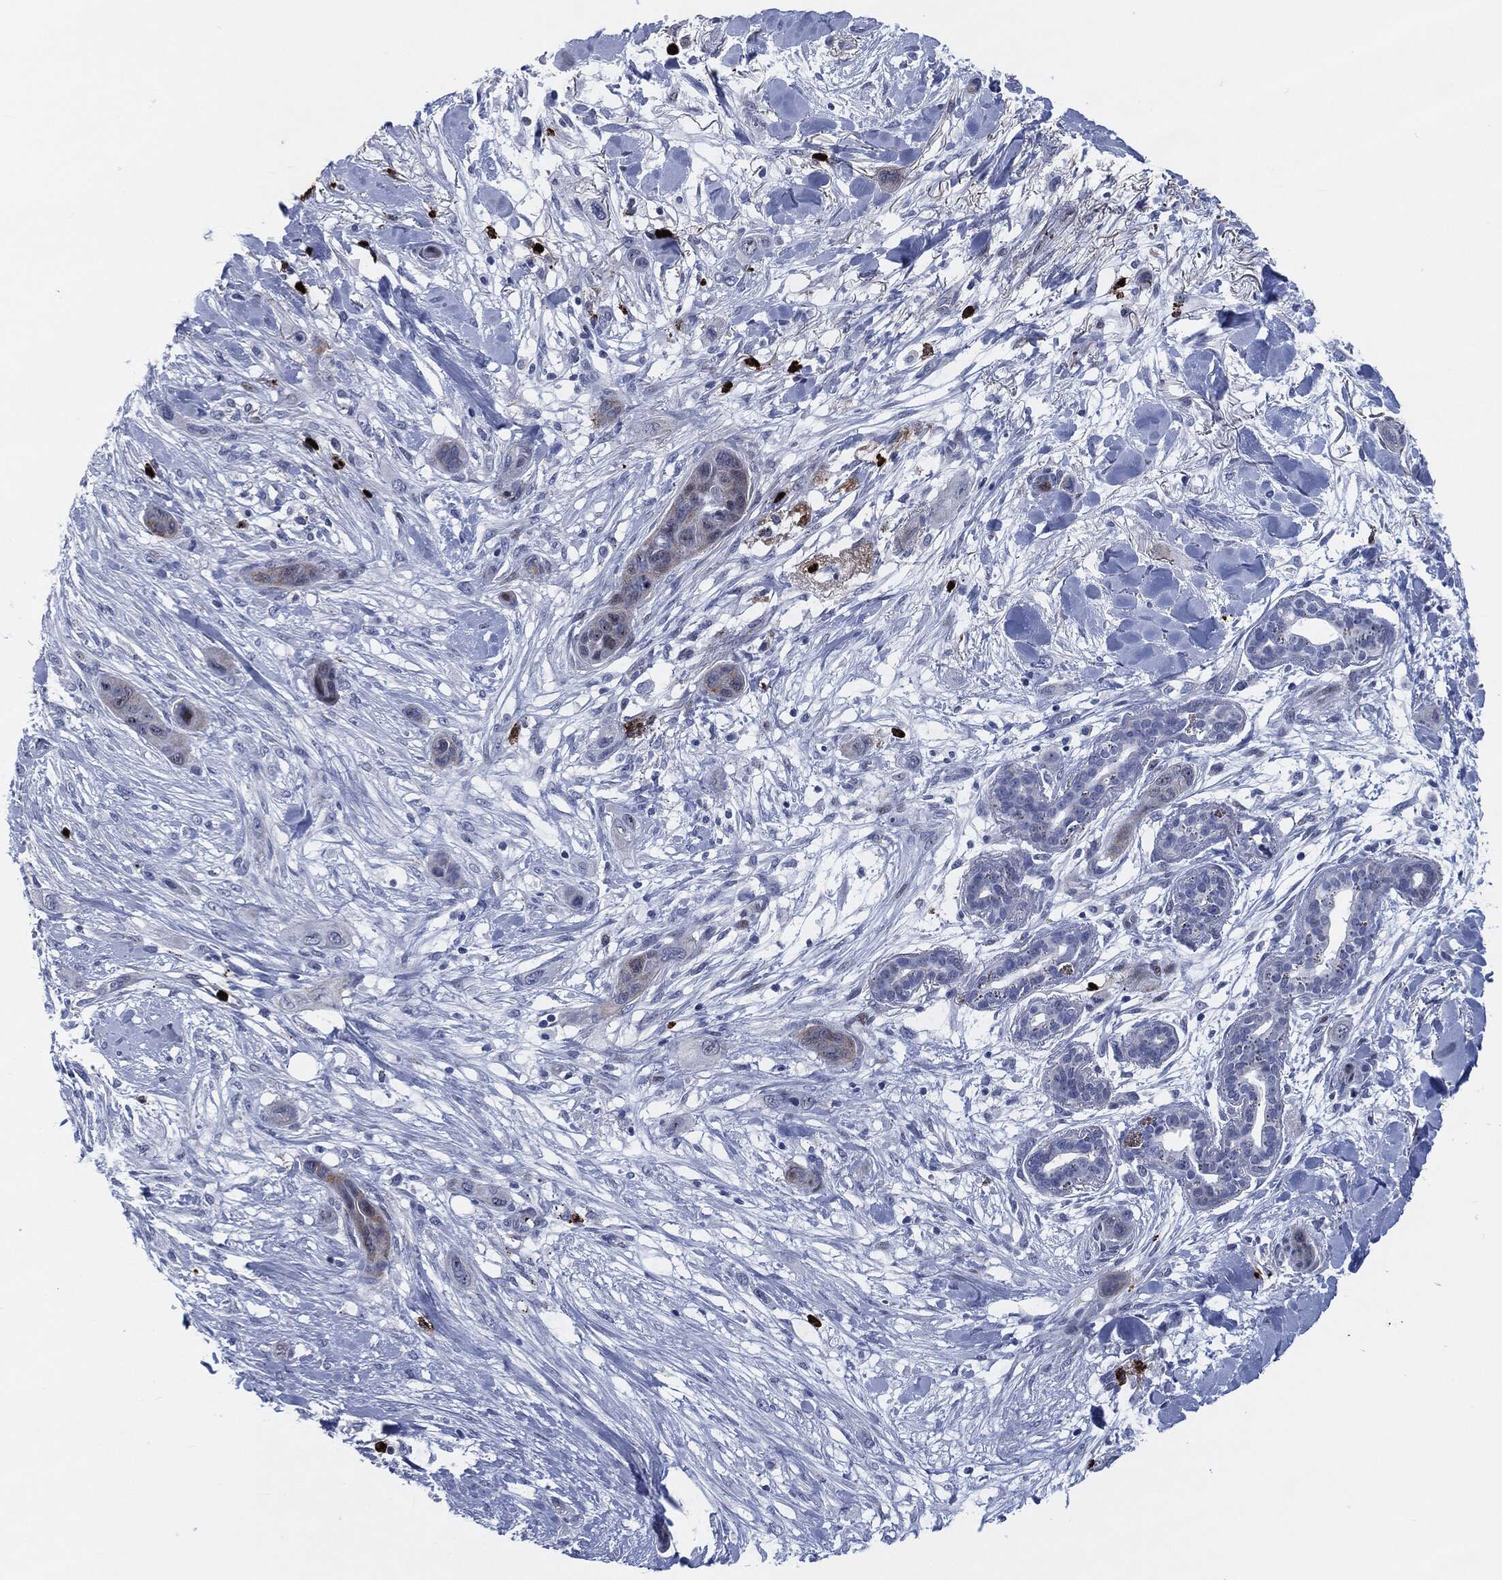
{"staining": {"intensity": "weak", "quantity": "25%-75%", "location": "cytoplasmic/membranous,nuclear"}, "tissue": "skin cancer", "cell_type": "Tumor cells", "image_type": "cancer", "snomed": [{"axis": "morphology", "description": "Squamous cell carcinoma, NOS"}, {"axis": "topography", "description": "Skin"}], "caption": "Squamous cell carcinoma (skin) tissue demonstrates weak cytoplasmic/membranous and nuclear expression in approximately 25%-75% of tumor cells, visualized by immunohistochemistry.", "gene": "MPO", "patient": {"sex": "male", "age": 78}}